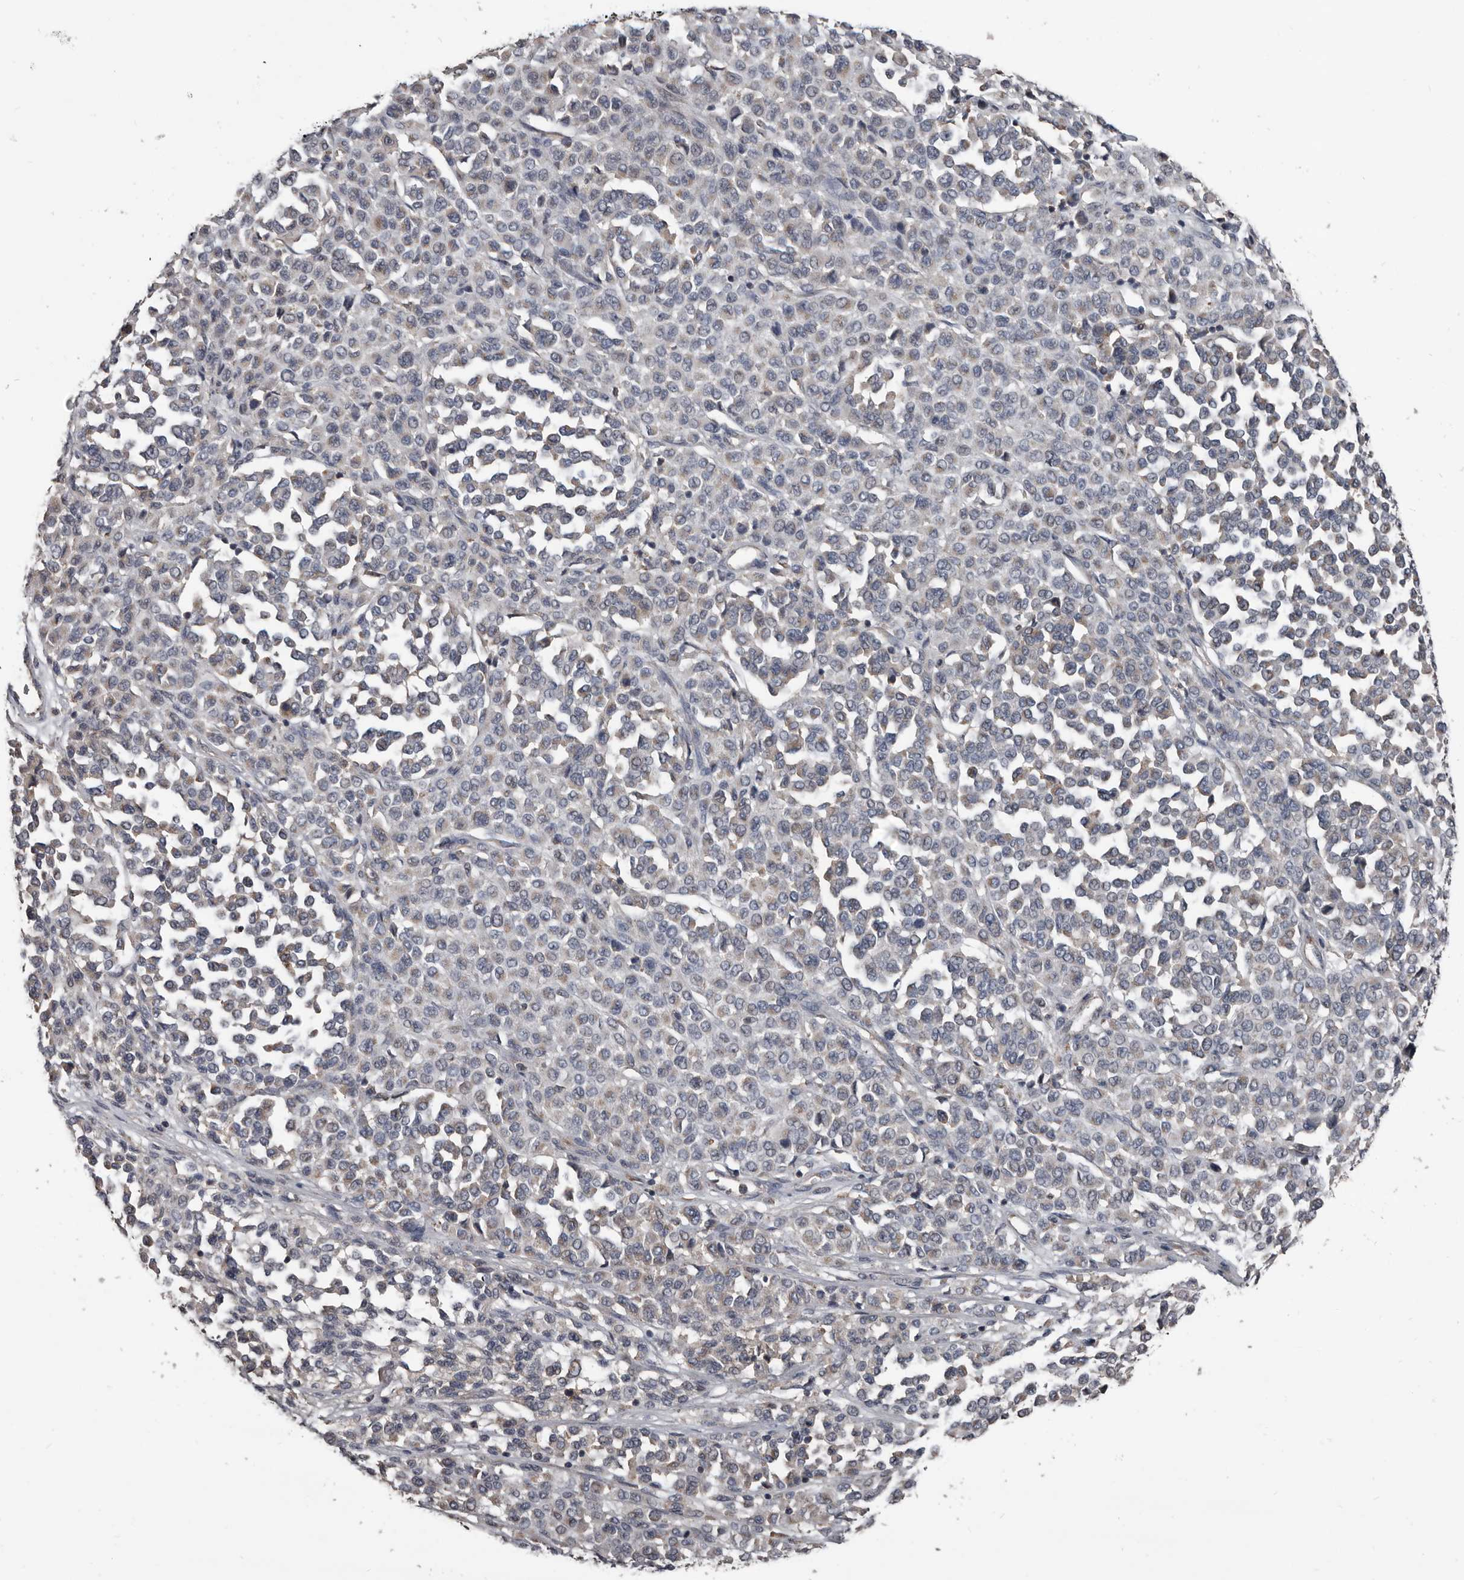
{"staining": {"intensity": "weak", "quantity": "<25%", "location": "cytoplasmic/membranous"}, "tissue": "melanoma", "cell_type": "Tumor cells", "image_type": "cancer", "snomed": [{"axis": "morphology", "description": "Malignant melanoma, Metastatic site"}, {"axis": "topography", "description": "Pancreas"}], "caption": "High magnification brightfield microscopy of melanoma stained with DAB (3,3'-diaminobenzidine) (brown) and counterstained with hematoxylin (blue): tumor cells show no significant positivity.", "gene": "GREB1", "patient": {"sex": "female", "age": 30}}